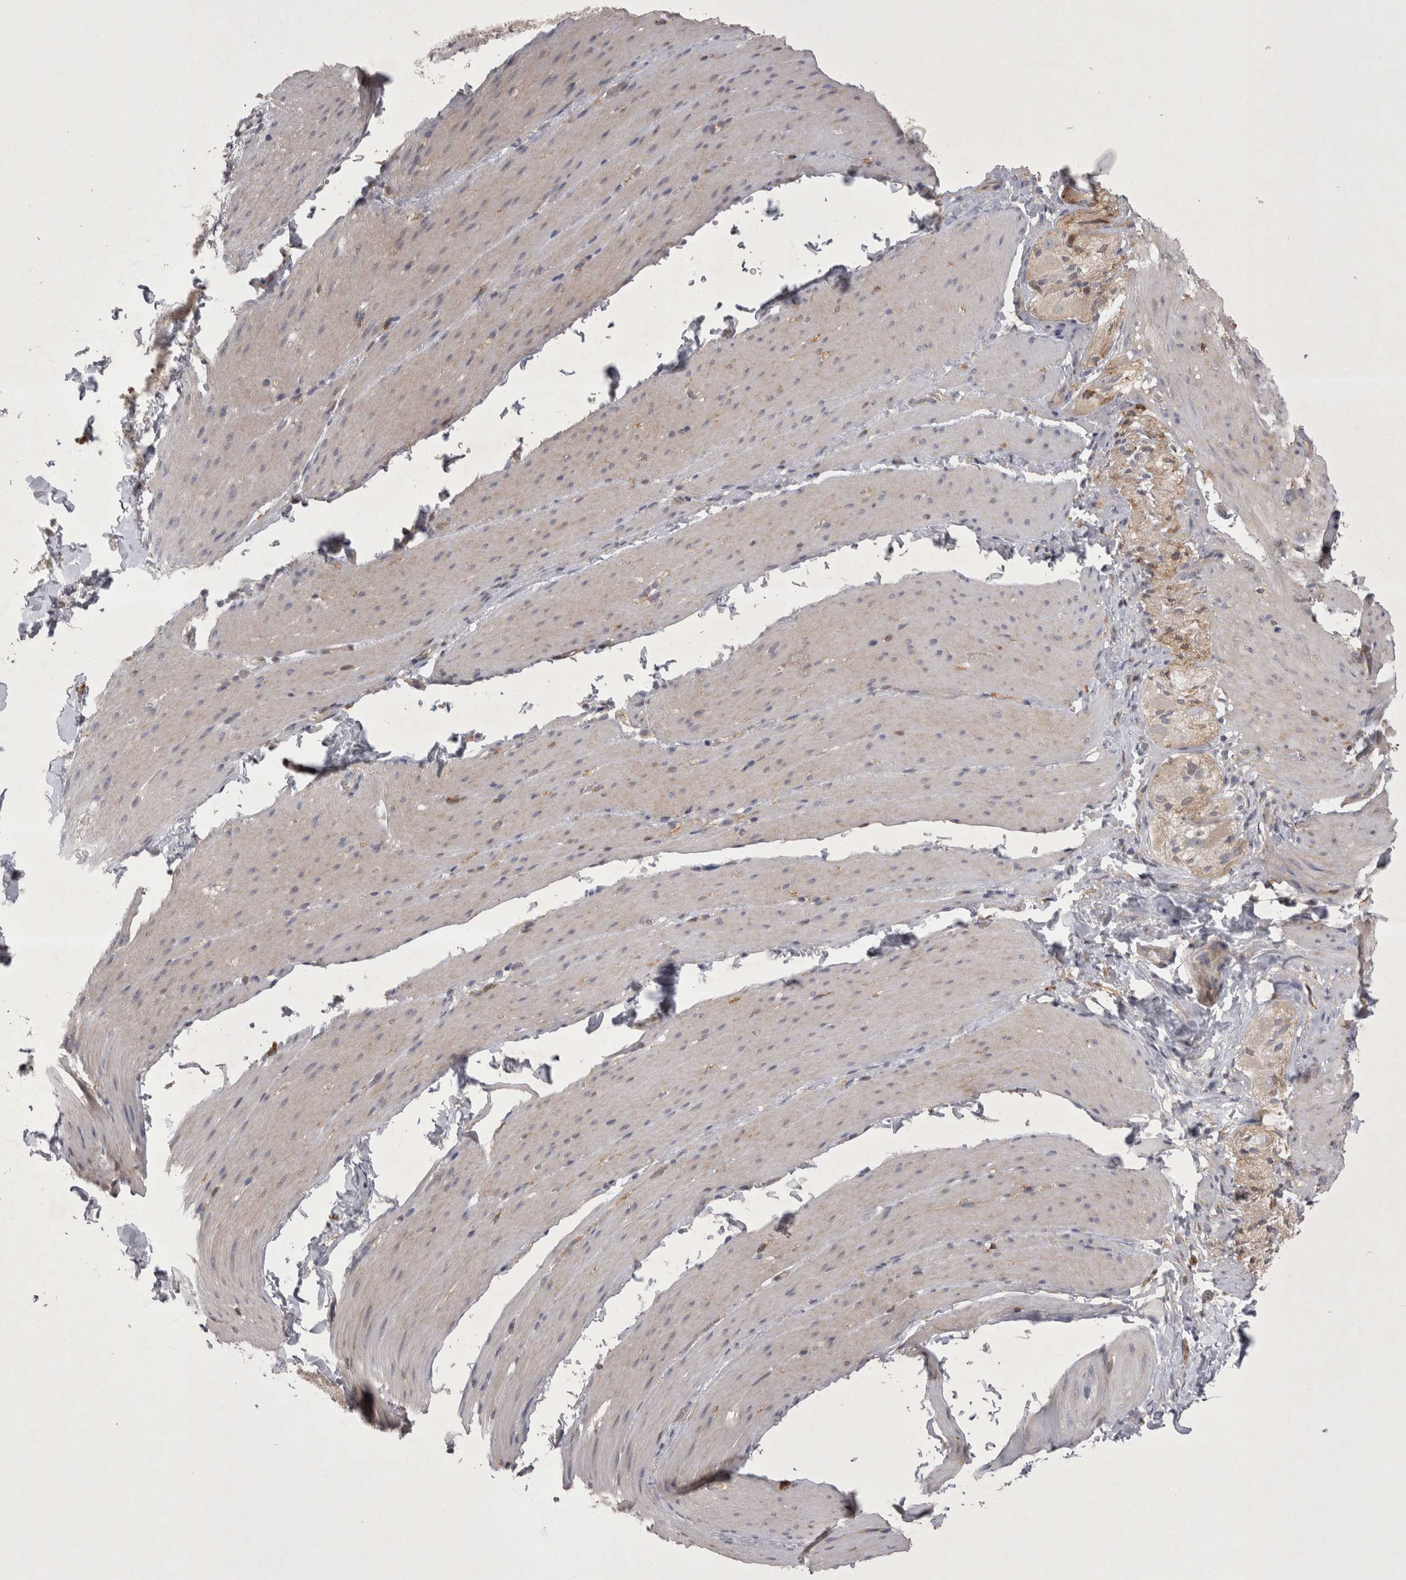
{"staining": {"intensity": "negative", "quantity": "none", "location": "none"}, "tissue": "smooth muscle", "cell_type": "Smooth muscle cells", "image_type": "normal", "snomed": [{"axis": "morphology", "description": "Normal tissue, NOS"}, {"axis": "topography", "description": "Smooth muscle"}, {"axis": "topography", "description": "Small intestine"}], "caption": "This is an immunohistochemistry (IHC) image of benign smooth muscle. There is no positivity in smooth muscle cells.", "gene": "CTBS", "patient": {"sex": "female", "age": 84}}